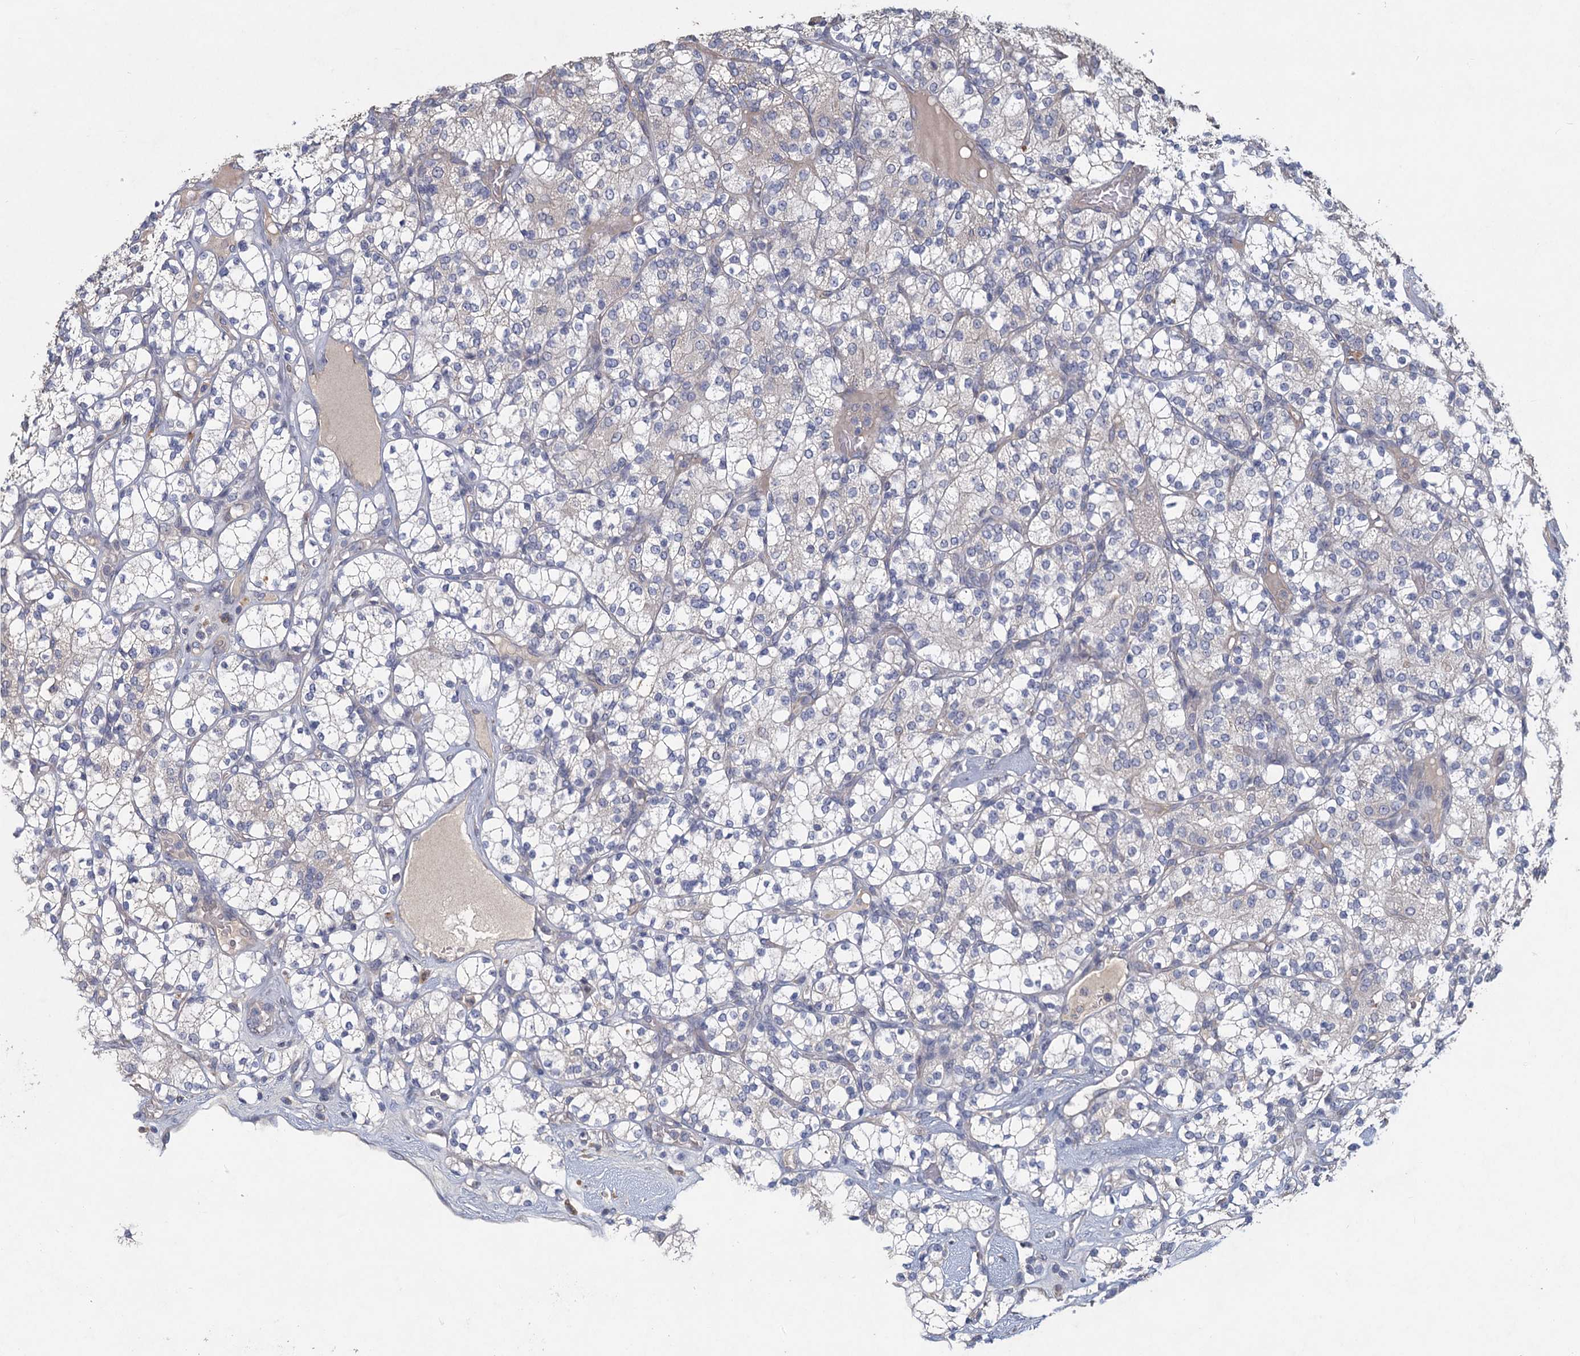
{"staining": {"intensity": "negative", "quantity": "none", "location": "none"}, "tissue": "renal cancer", "cell_type": "Tumor cells", "image_type": "cancer", "snomed": [{"axis": "morphology", "description": "Adenocarcinoma, NOS"}, {"axis": "topography", "description": "Kidney"}], "caption": "Tumor cells show no significant expression in renal cancer (adenocarcinoma). (DAB immunohistochemistry (IHC), high magnification).", "gene": "HES2", "patient": {"sex": "male", "age": 77}}